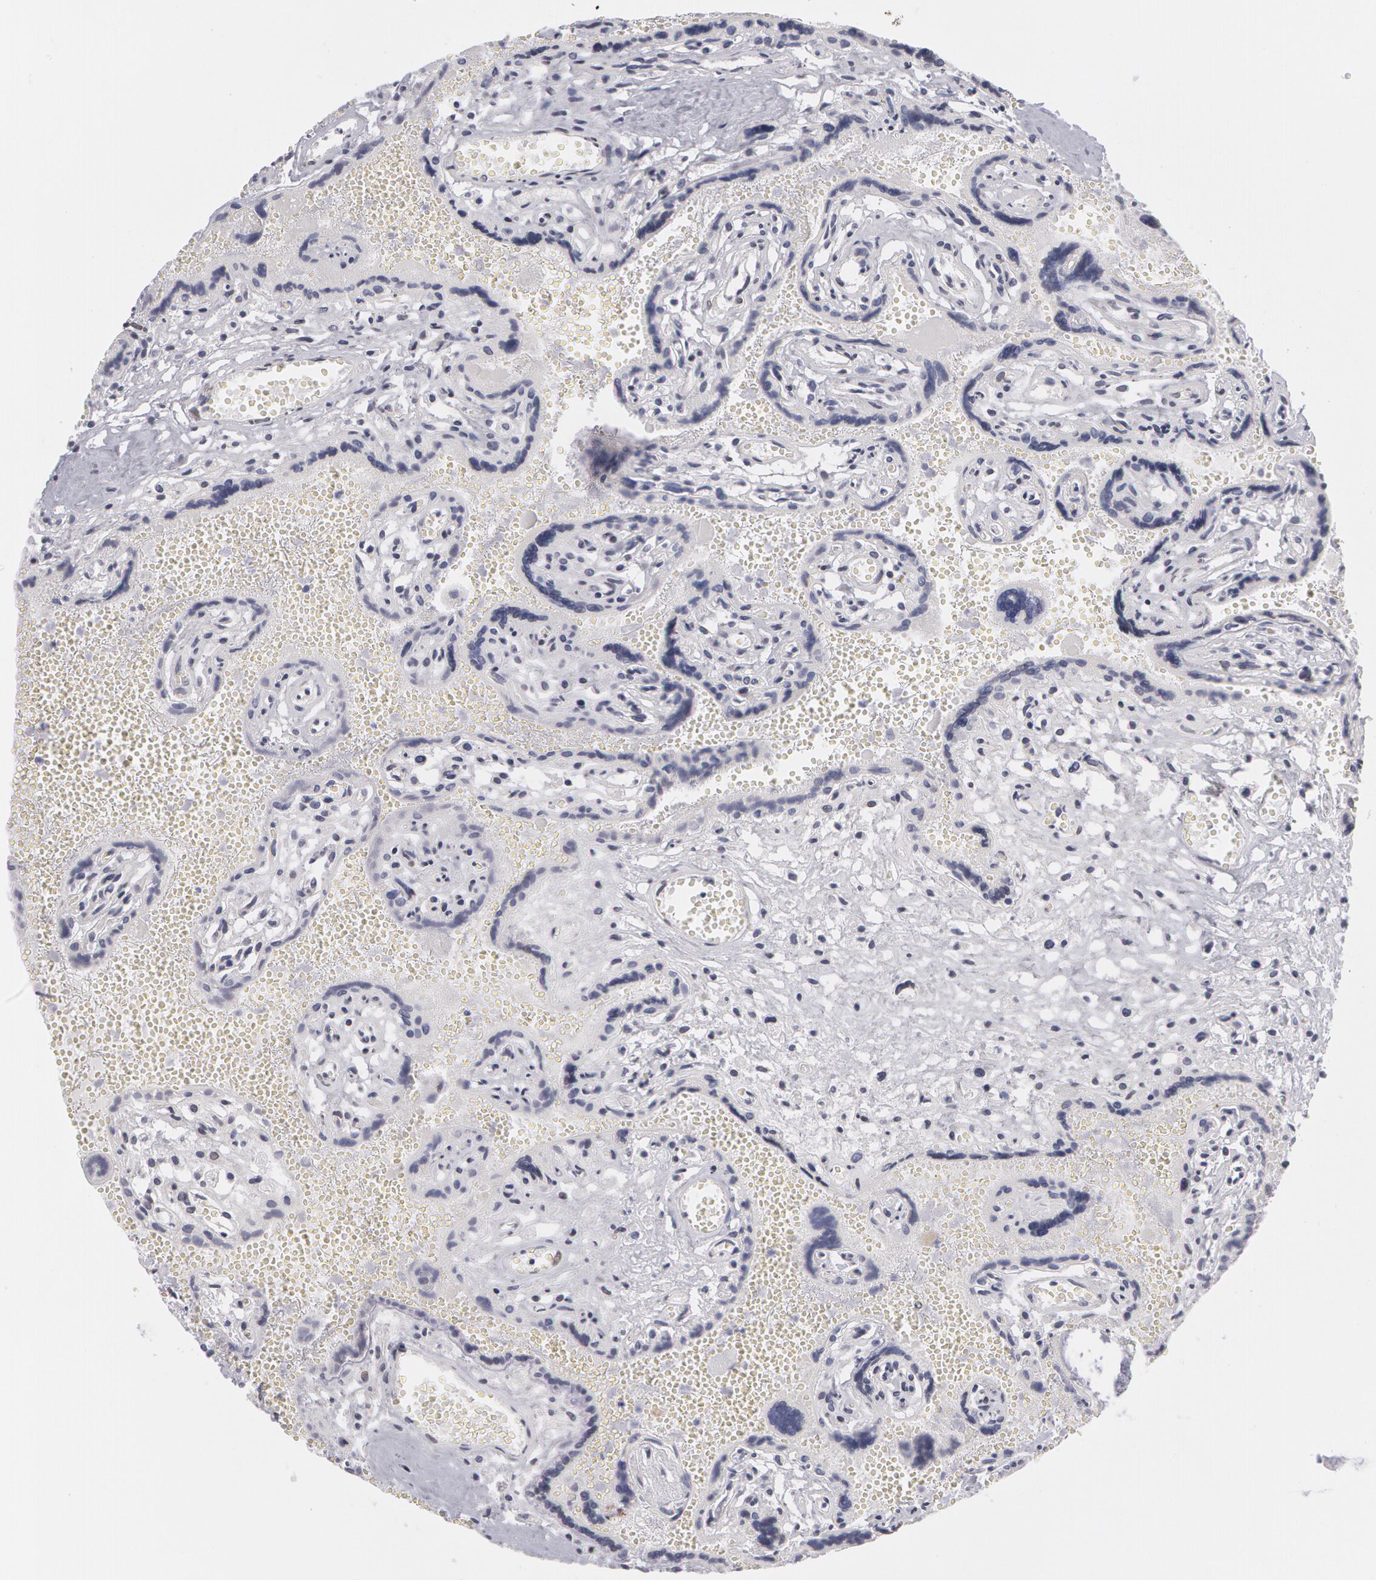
{"staining": {"intensity": "weak", "quantity": "25%-75%", "location": "cytoplasmic/membranous"}, "tissue": "placenta", "cell_type": "Decidual cells", "image_type": "normal", "snomed": [{"axis": "morphology", "description": "Normal tissue, NOS"}, {"axis": "topography", "description": "Placenta"}], "caption": "Decidual cells demonstrate weak cytoplasmic/membranous expression in about 25%-75% of cells in normal placenta.", "gene": "EMD", "patient": {"sex": "female", "age": 40}}